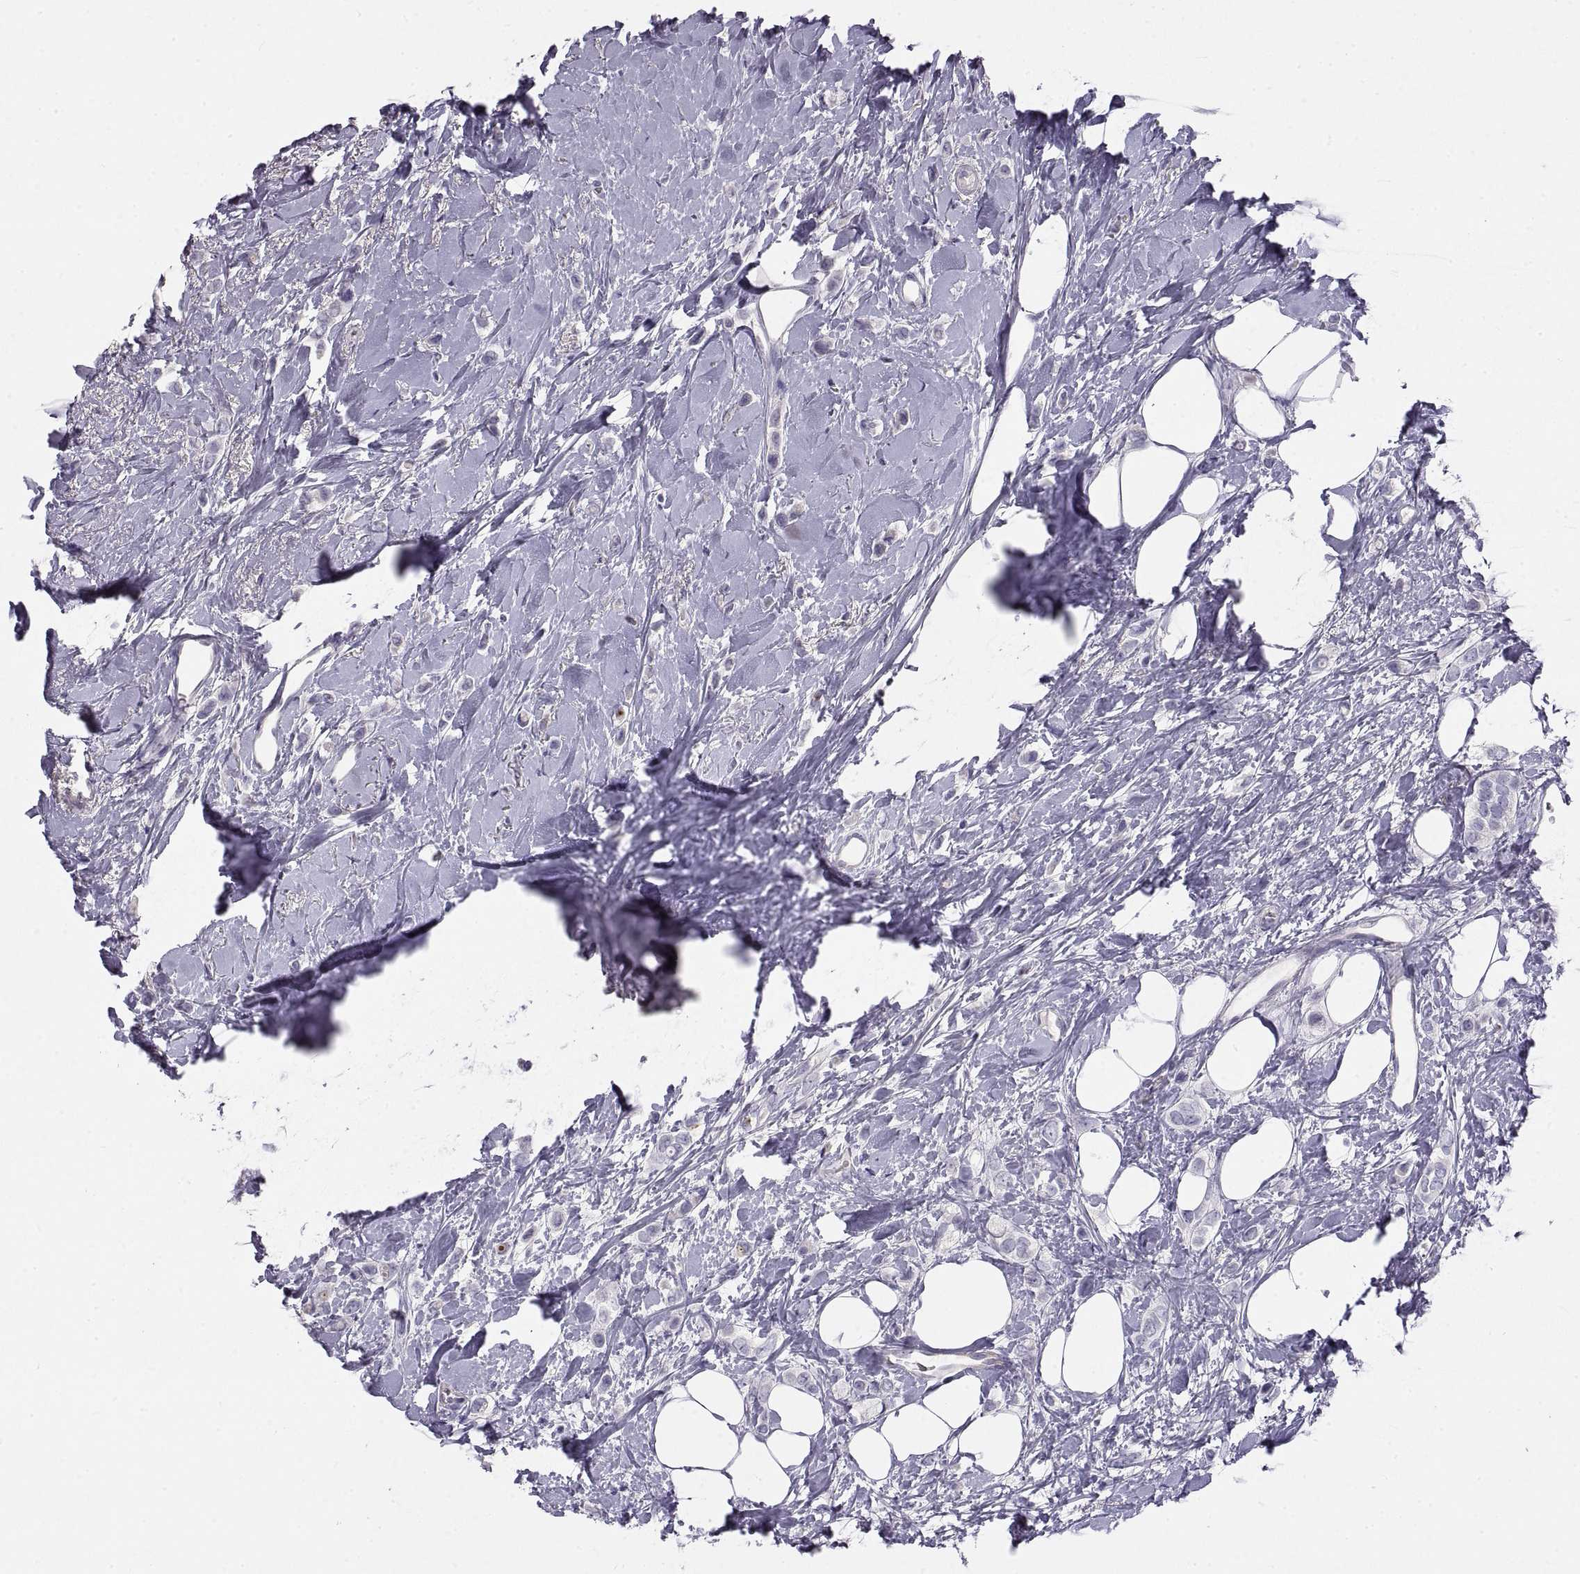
{"staining": {"intensity": "negative", "quantity": "none", "location": "none"}, "tissue": "breast cancer", "cell_type": "Tumor cells", "image_type": "cancer", "snomed": [{"axis": "morphology", "description": "Lobular carcinoma"}, {"axis": "topography", "description": "Breast"}], "caption": "Immunohistochemical staining of human breast lobular carcinoma exhibits no significant expression in tumor cells.", "gene": "CRYBB3", "patient": {"sex": "female", "age": 66}}